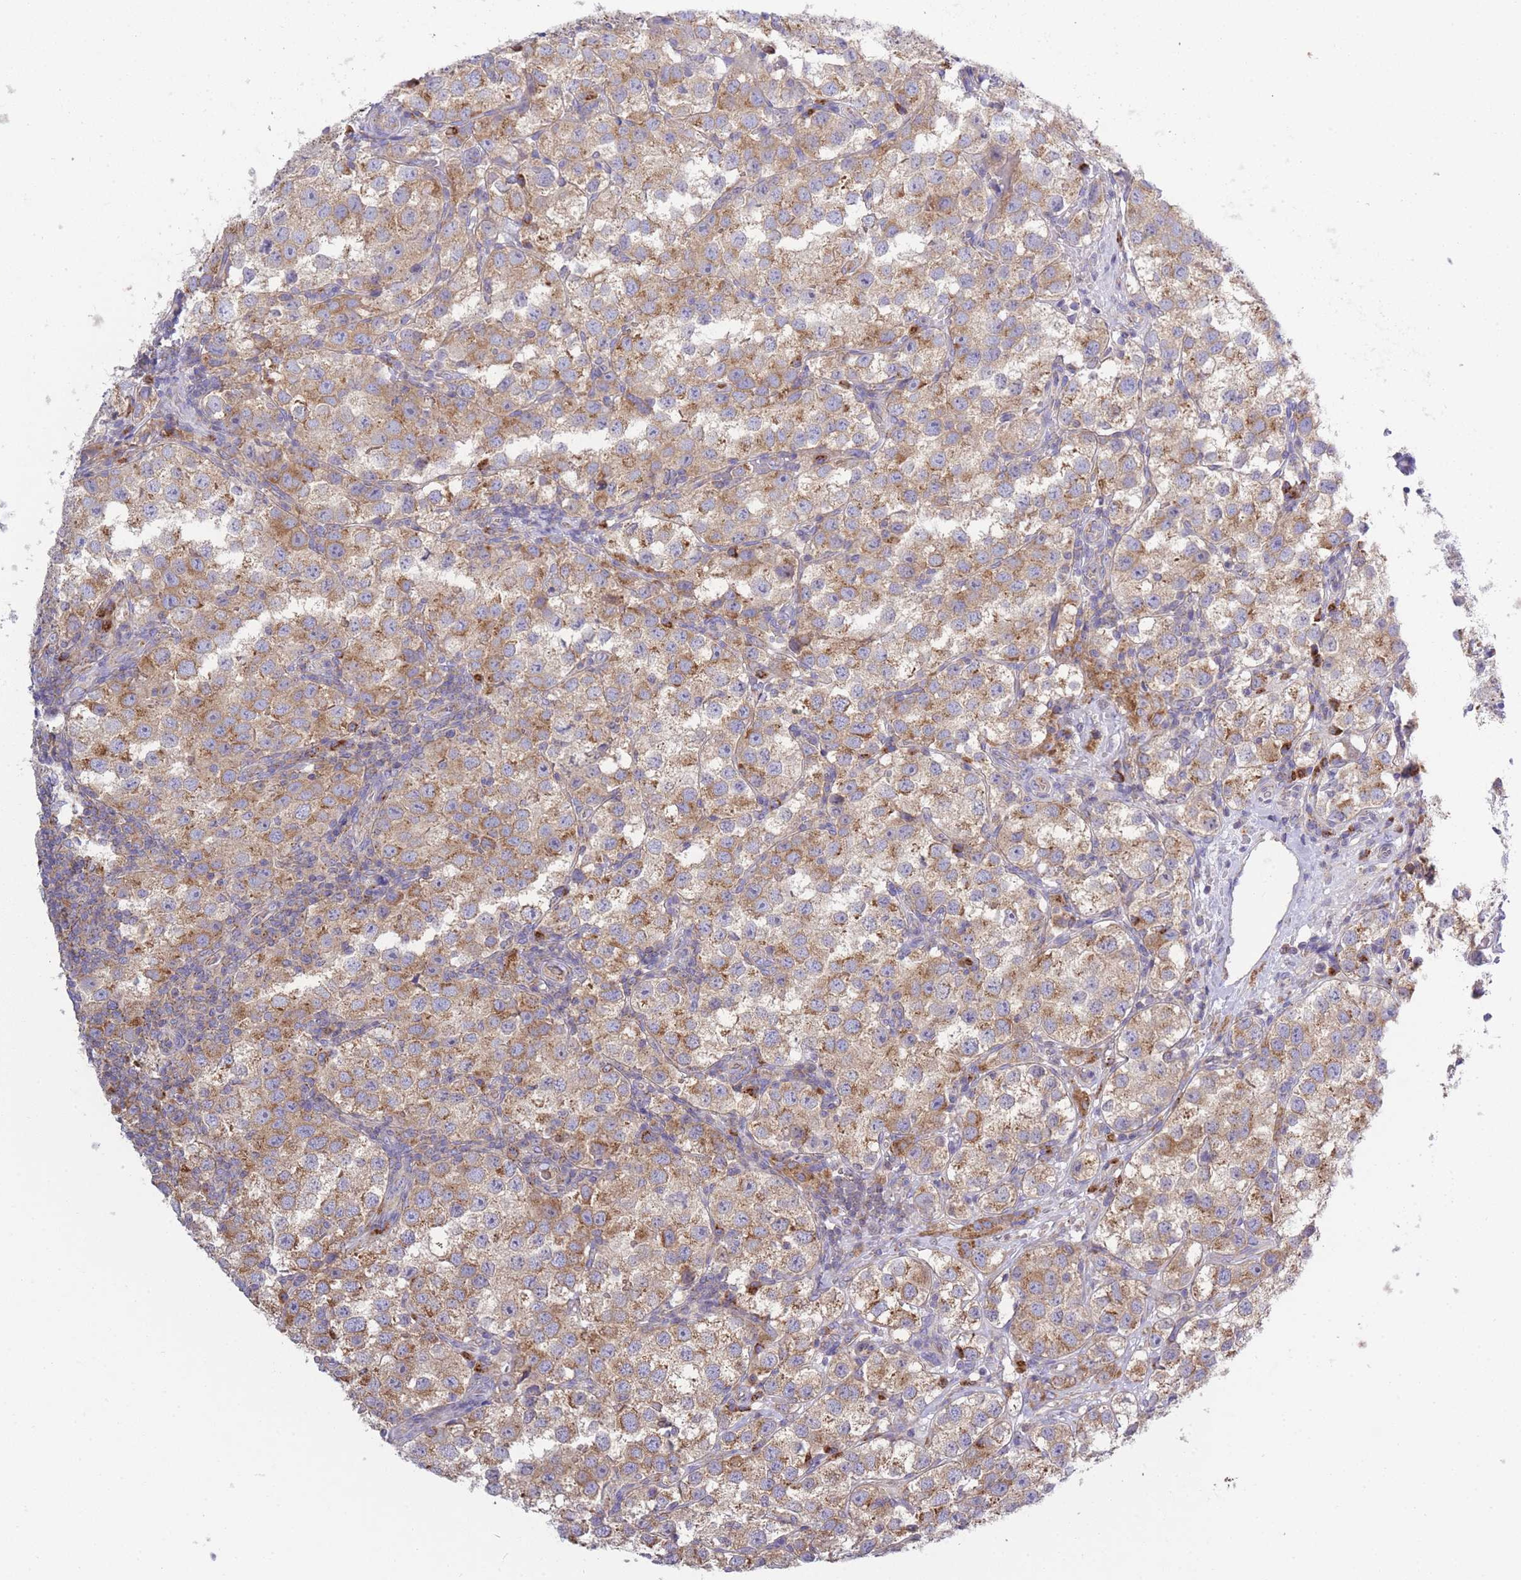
{"staining": {"intensity": "moderate", "quantity": ">75%", "location": "cytoplasmic/membranous"}, "tissue": "testis cancer", "cell_type": "Tumor cells", "image_type": "cancer", "snomed": [{"axis": "morphology", "description": "Seminoma, NOS"}, {"axis": "topography", "description": "Testis"}], "caption": "Immunohistochemistry histopathology image of human seminoma (testis) stained for a protein (brown), which displays medium levels of moderate cytoplasmic/membranous staining in about >75% of tumor cells.", "gene": "COPG2", "patient": {"sex": "male", "age": 37}}